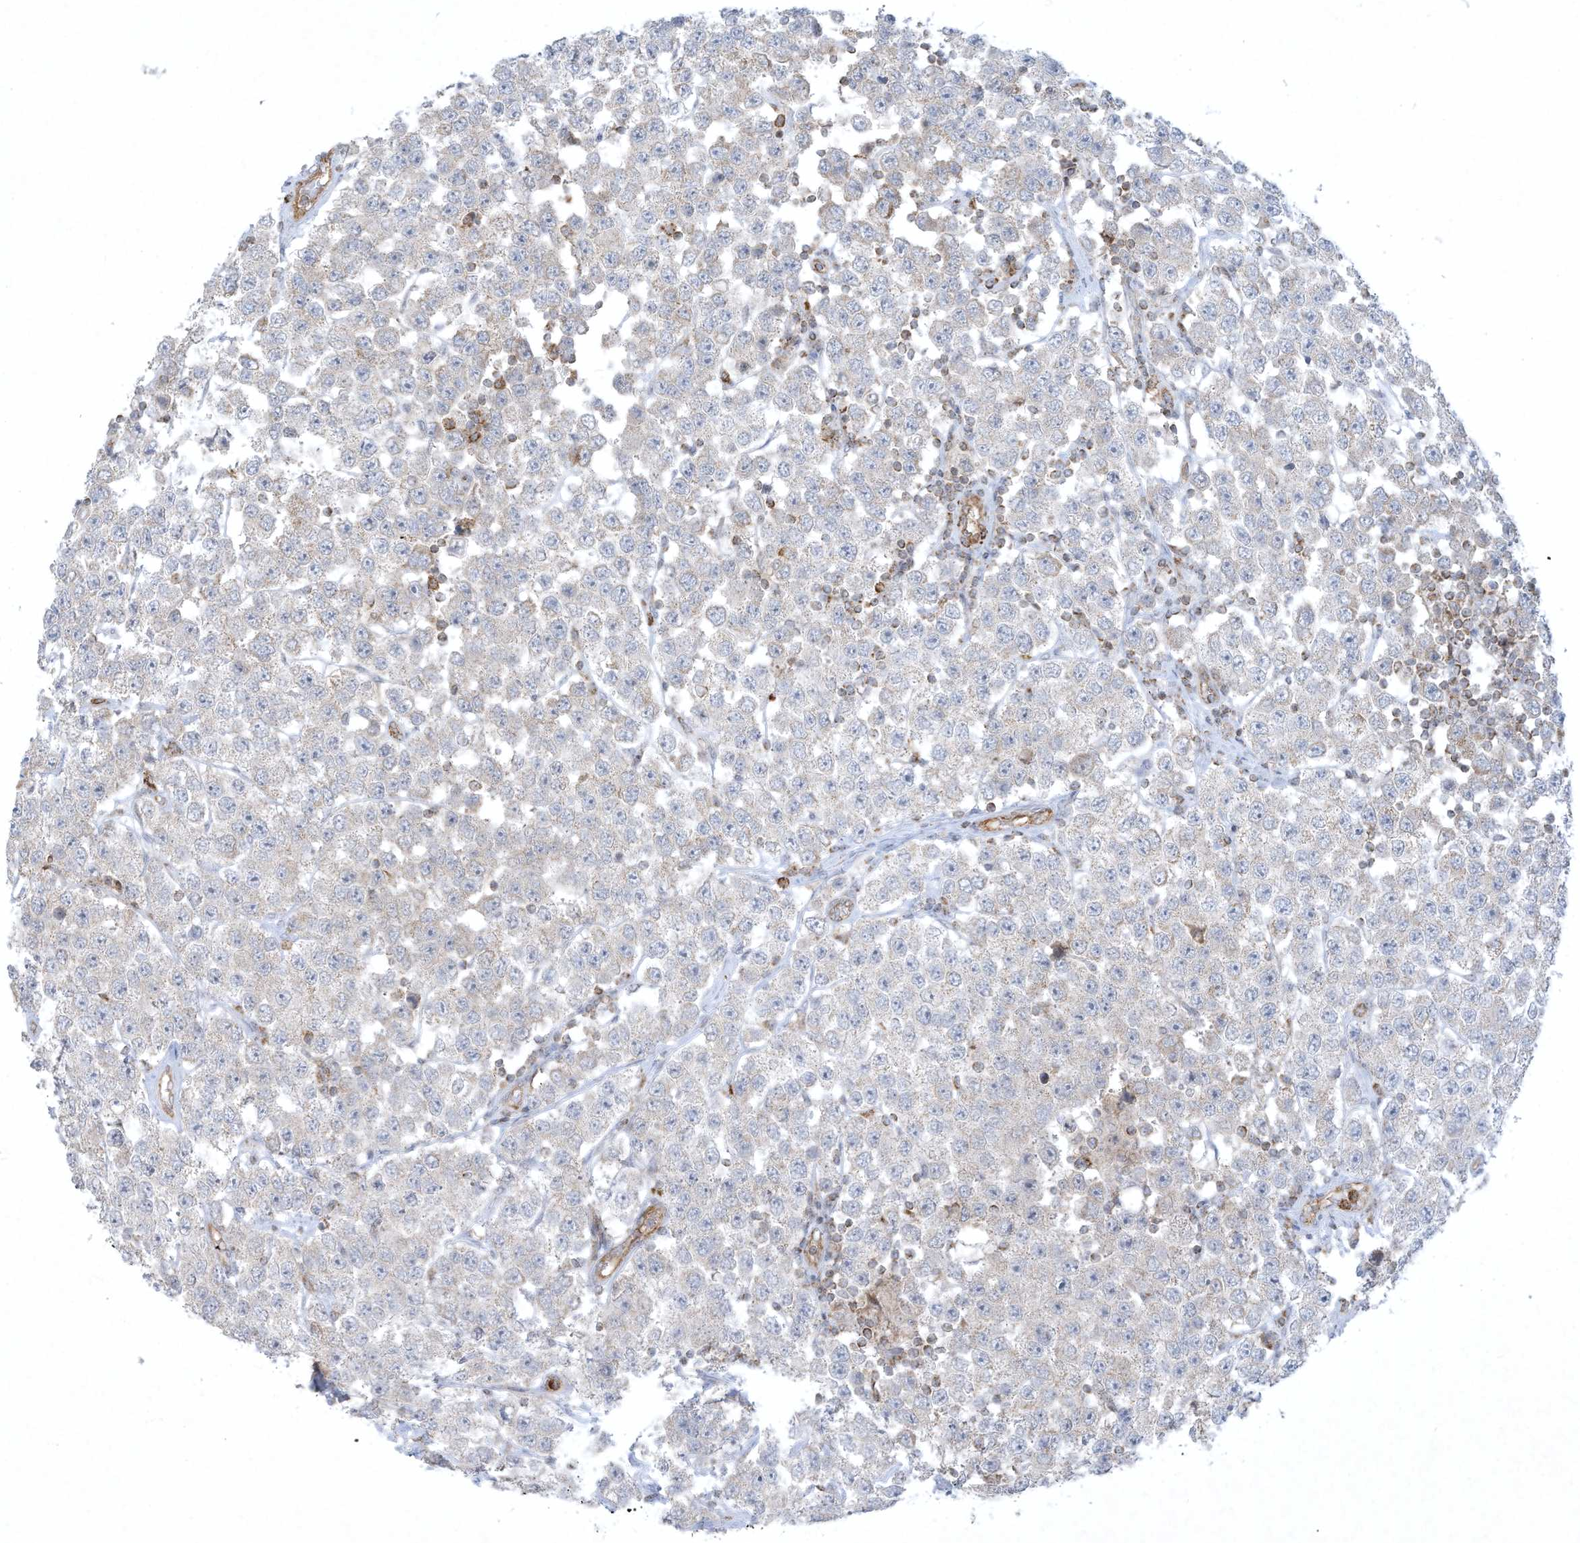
{"staining": {"intensity": "negative", "quantity": "none", "location": "none"}, "tissue": "testis cancer", "cell_type": "Tumor cells", "image_type": "cancer", "snomed": [{"axis": "morphology", "description": "Seminoma, NOS"}, {"axis": "topography", "description": "Testis"}], "caption": "High power microscopy photomicrograph of an immunohistochemistry image of seminoma (testis), revealing no significant staining in tumor cells.", "gene": "CHRNA4", "patient": {"sex": "male", "age": 28}}